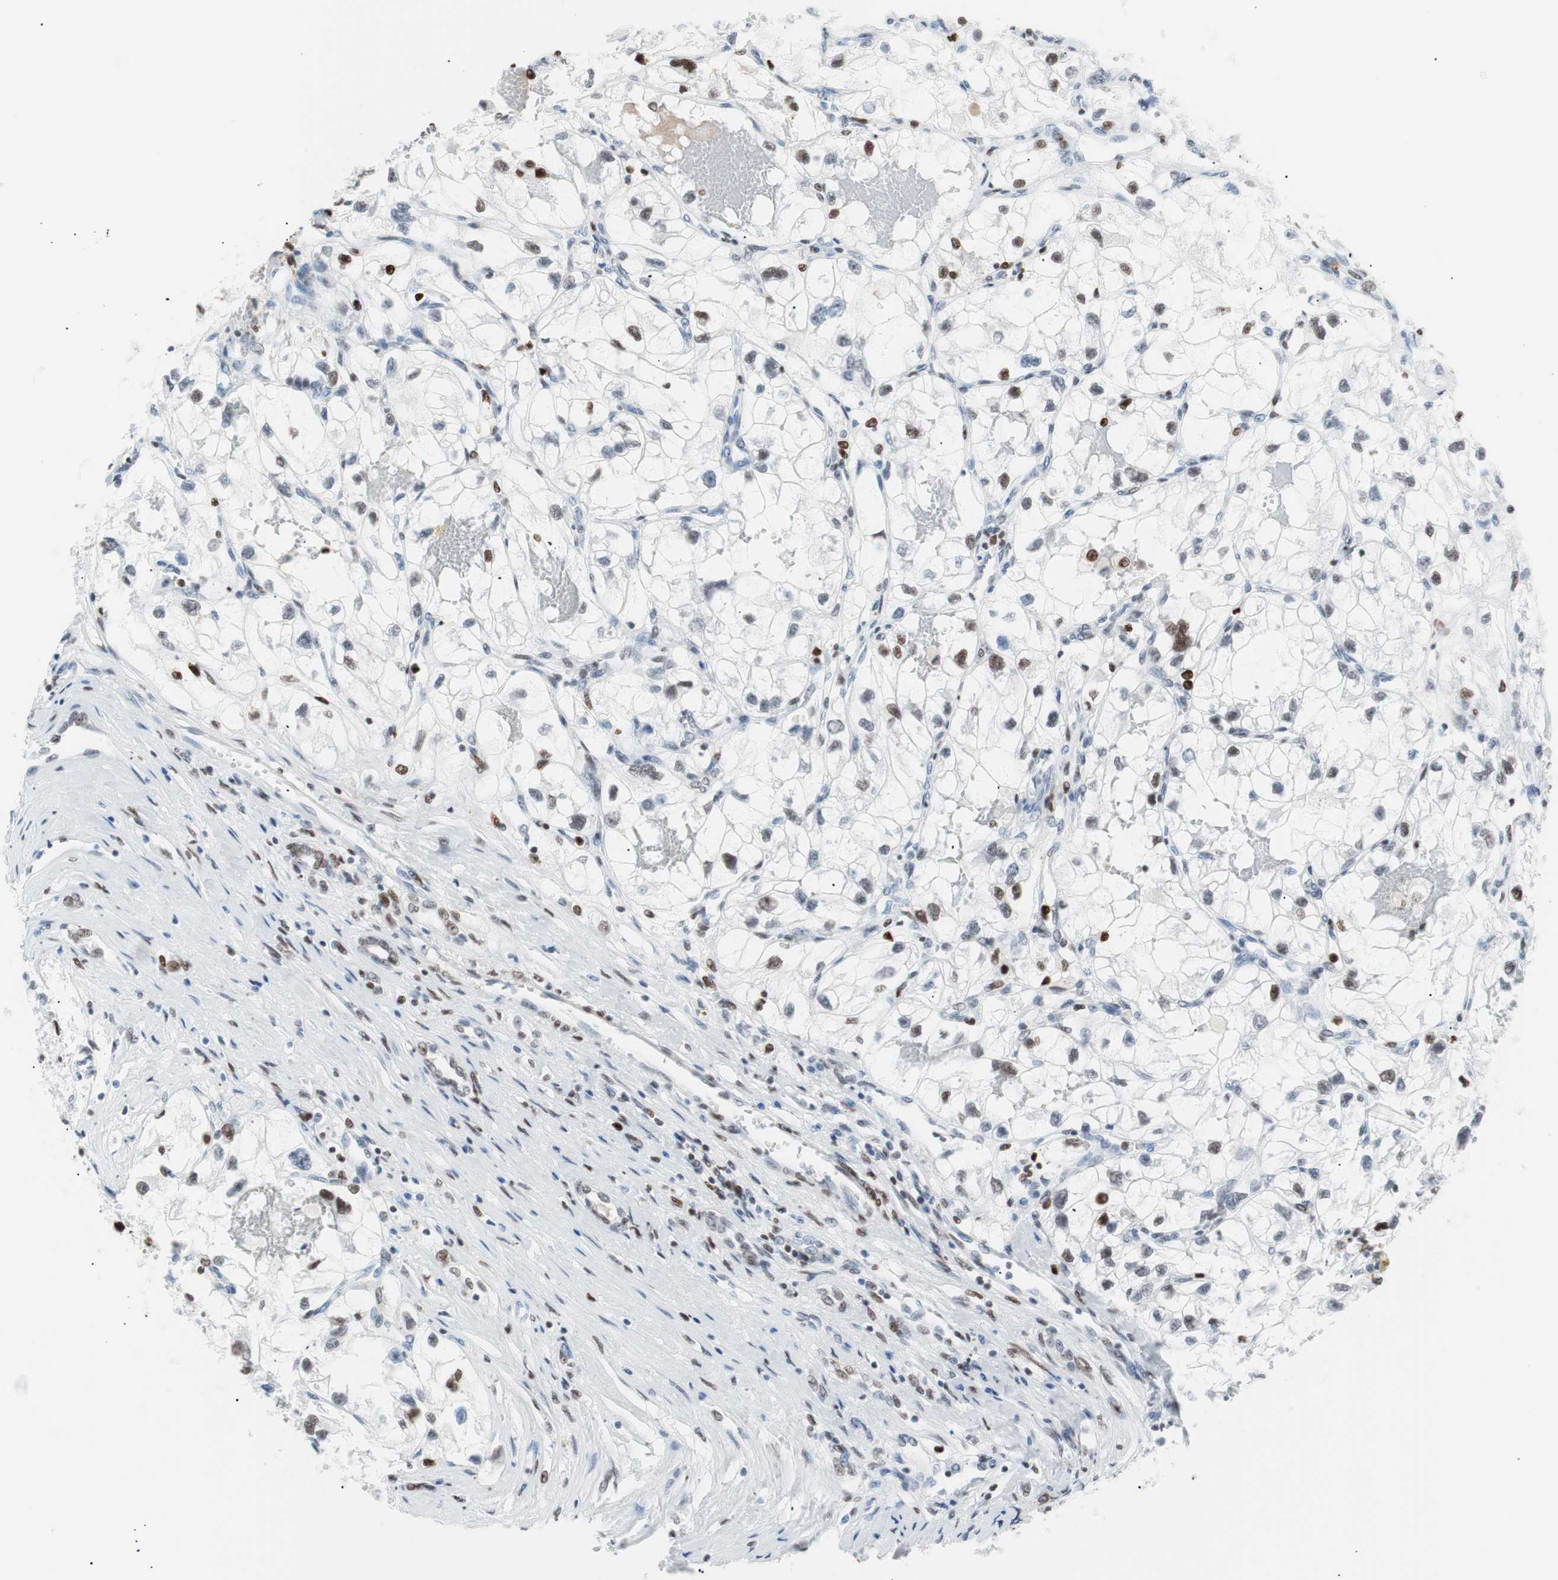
{"staining": {"intensity": "moderate", "quantity": "<25%", "location": "nuclear"}, "tissue": "renal cancer", "cell_type": "Tumor cells", "image_type": "cancer", "snomed": [{"axis": "morphology", "description": "Adenocarcinoma, NOS"}, {"axis": "topography", "description": "Kidney"}], "caption": "IHC micrograph of neoplastic tissue: renal adenocarcinoma stained using immunohistochemistry shows low levels of moderate protein expression localized specifically in the nuclear of tumor cells, appearing as a nuclear brown color.", "gene": "CEBPB", "patient": {"sex": "female", "age": 70}}